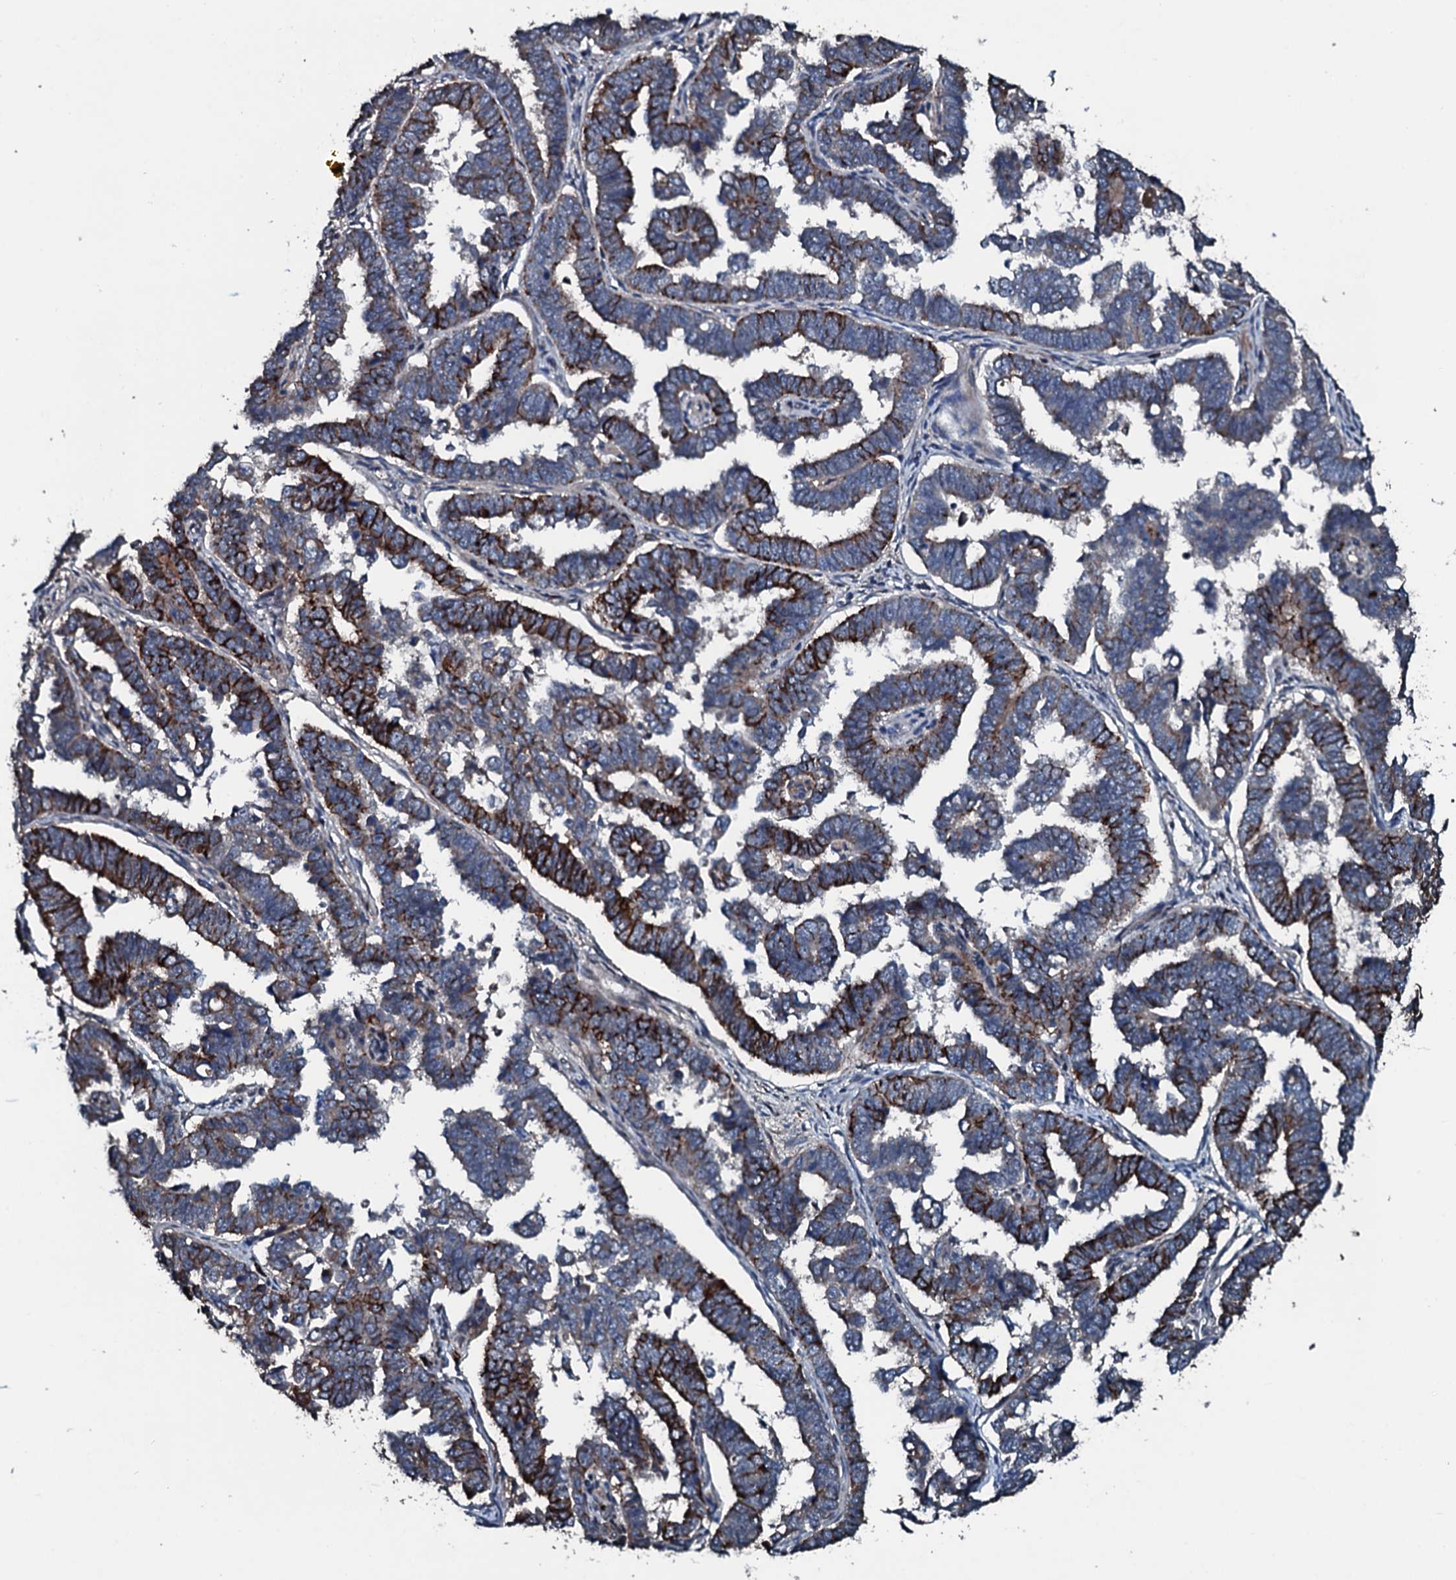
{"staining": {"intensity": "strong", "quantity": "25%-75%", "location": "cytoplasmic/membranous"}, "tissue": "endometrial cancer", "cell_type": "Tumor cells", "image_type": "cancer", "snomed": [{"axis": "morphology", "description": "Adenocarcinoma, NOS"}, {"axis": "topography", "description": "Endometrium"}], "caption": "Immunohistochemistry (IHC) (DAB (3,3'-diaminobenzidine)) staining of human adenocarcinoma (endometrial) shows strong cytoplasmic/membranous protein staining in approximately 25%-75% of tumor cells.", "gene": "AARS1", "patient": {"sex": "female", "age": 75}}